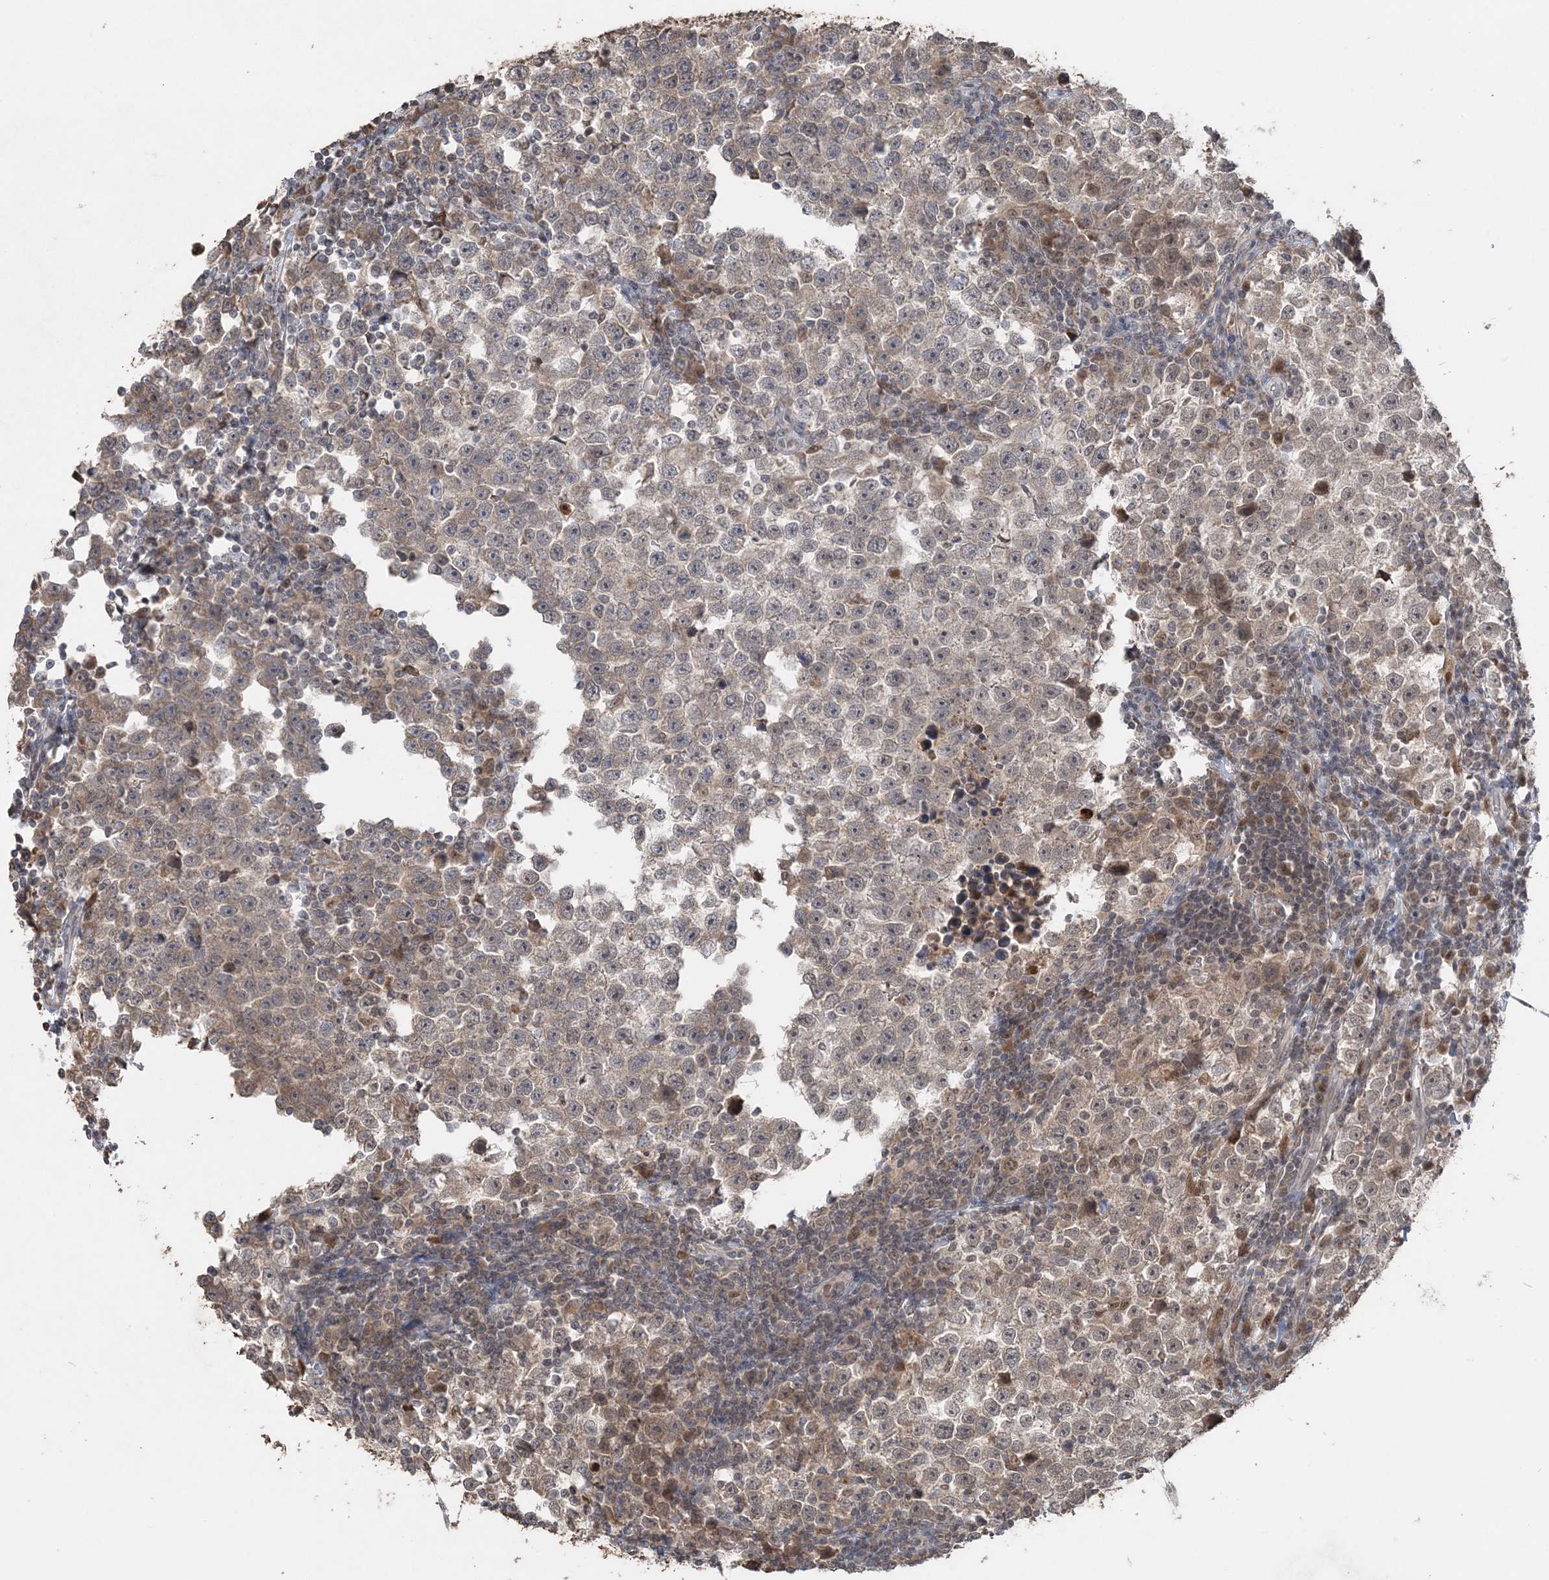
{"staining": {"intensity": "weak", "quantity": "<25%", "location": "cytoplasmic/membranous"}, "tissue": "testis cancer", "cell_type": "Tumor cells", "image_type": "cancer", "snomed": [{"axis": "morphology", "description": "Normal tissue, NOS"}, {"axis": "morphology", "description": "Seminoma, NOS"}, {"axis": "topography", "description": "Testis"}], "caption": "A photomicrograph of testis cancer stained for a protein shows no brown staining in tumor cells.", "gene": "SLU7", "patient": {"sex": "male", "age": 43}}